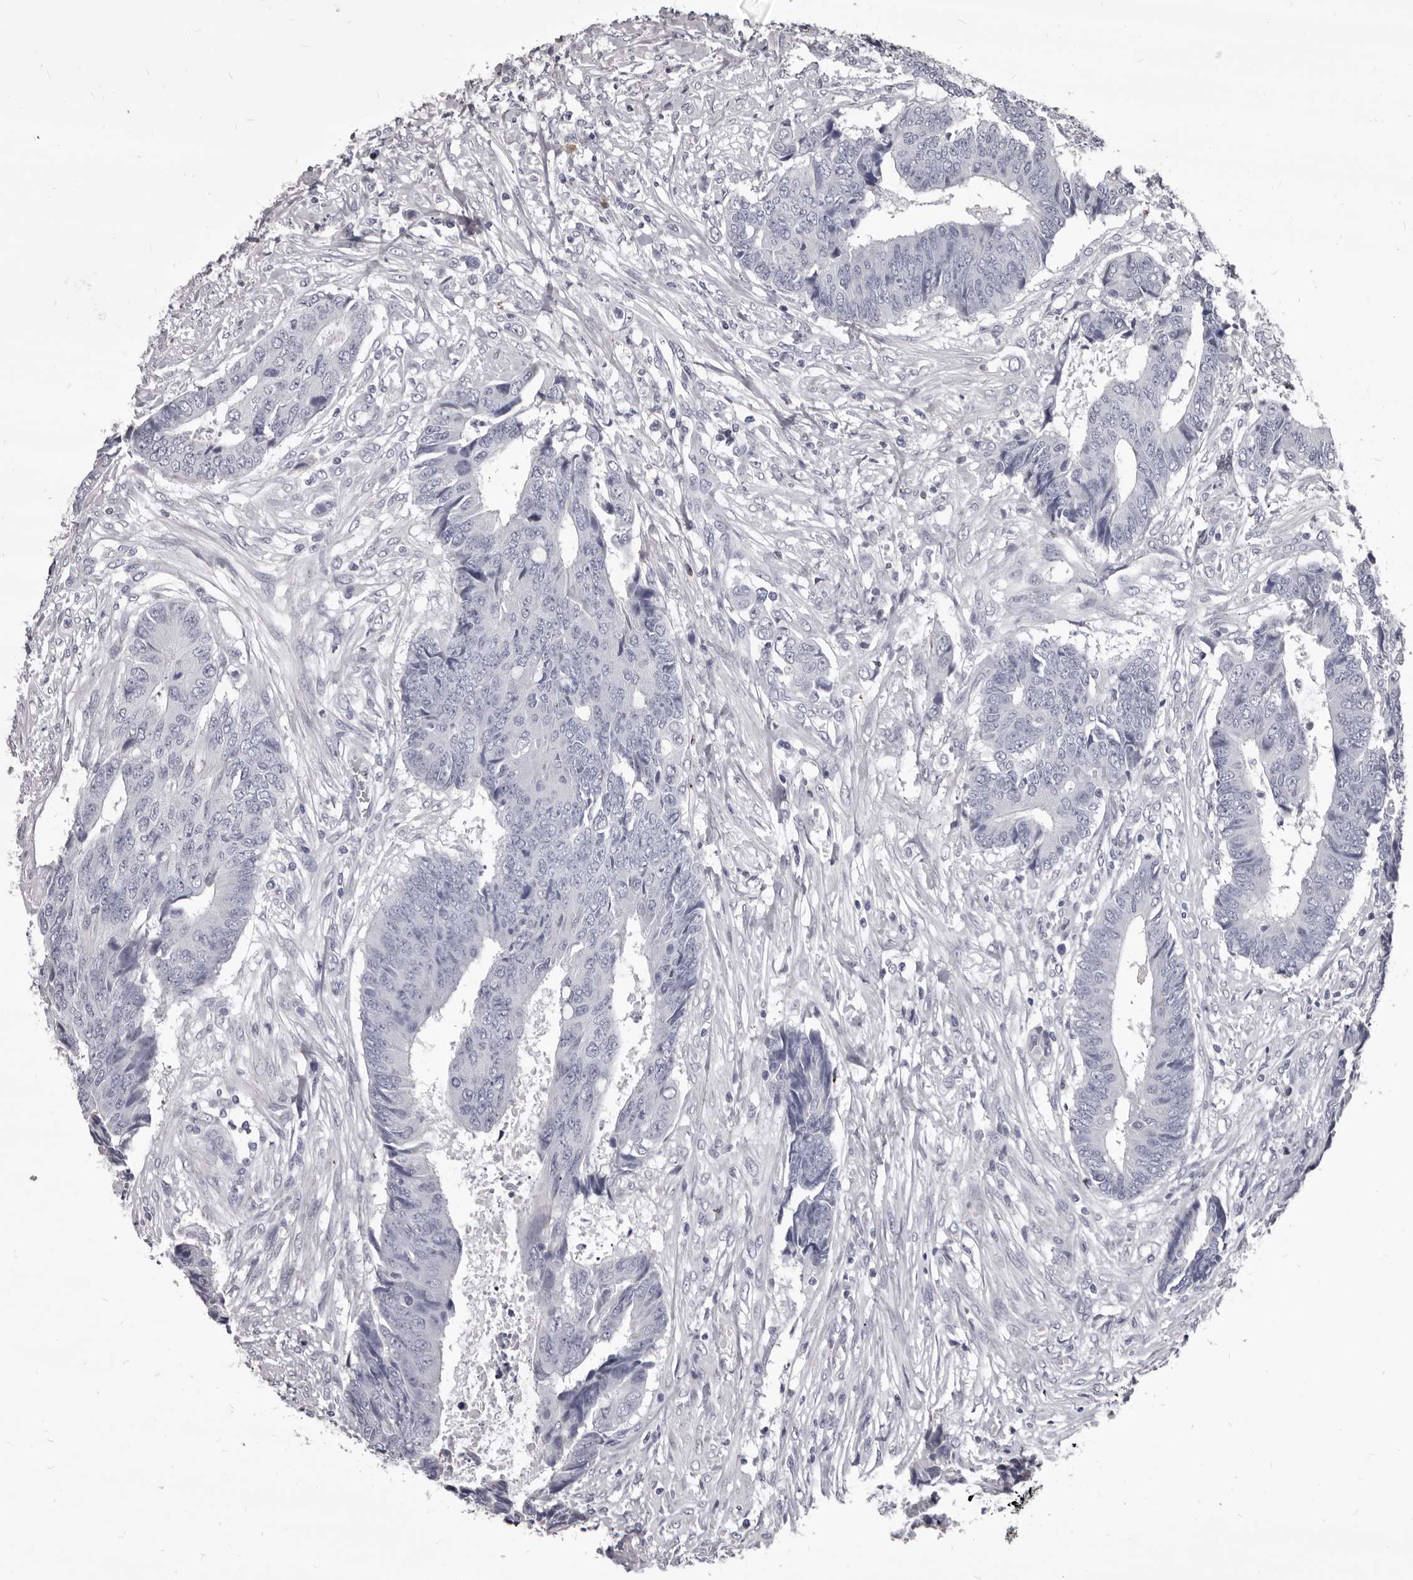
{"staining": {"intensity": "negative", "quantity": "none", "location": "none"}, "tissue": "colorectal cancer", "cell_type": "Tumor cells", "image_type": "cancer", "snomed": [{"axis": "morphology", "description": "Adenocarcinoma, NOS"}, {"axis": "topography", "description": "Rectum"}], "caption": "This is an immunohistochemistry (IHC) histopathology image of human colorectal cancer. There is no expression in tumor cells.", "gene": "GZMH", "patient": {"sex": "male", "age": 84}}